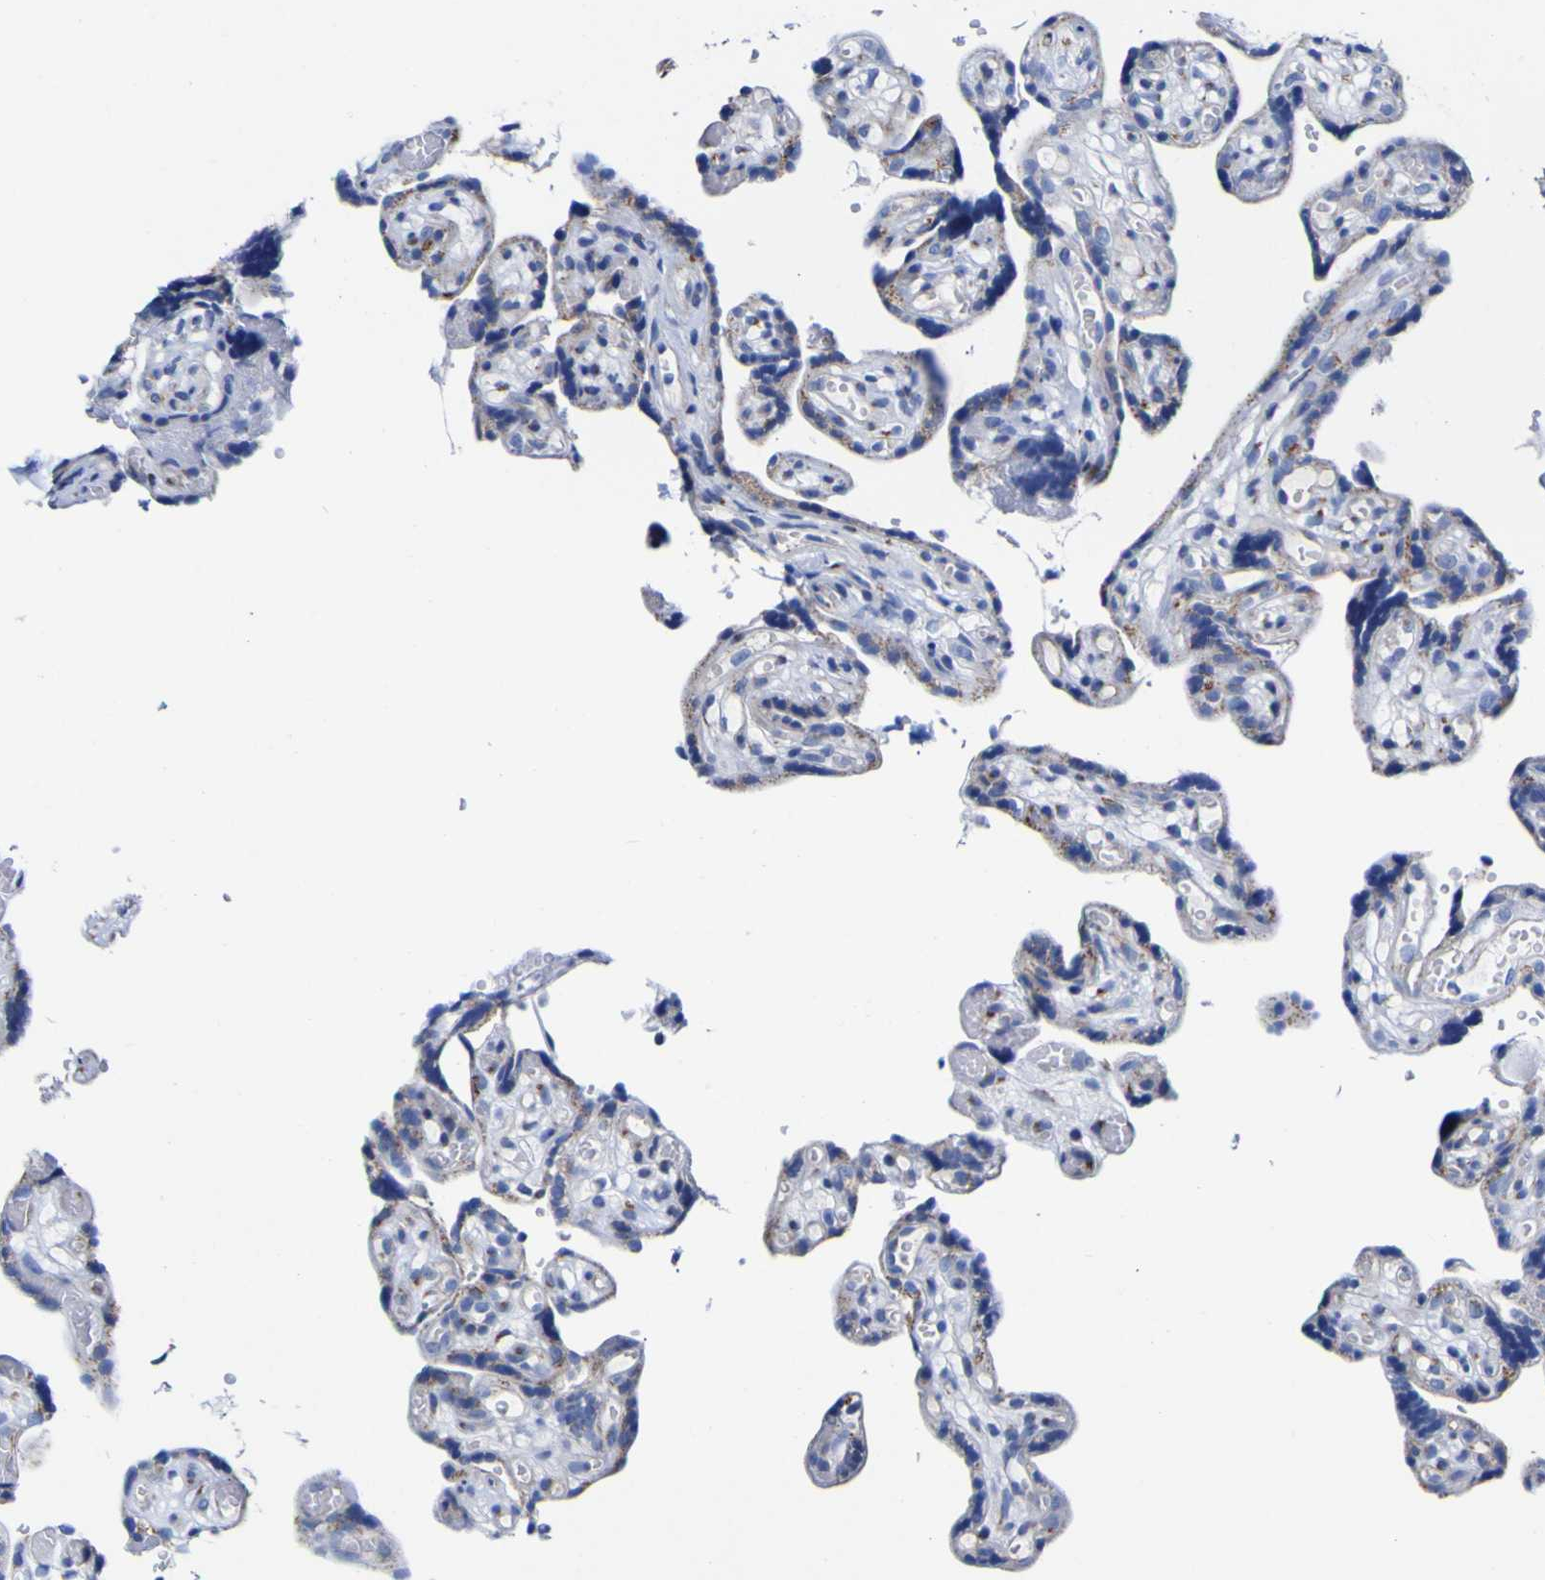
{"staining": {"intensity": "weak", "quantity": ">75%", "location": "cytoplasmic/membranous"}, "tissue": "placenta", "cell_type": "Decidual cells", "image_type": "normal", "snomed": [{"axis": "morphology", "description": "Normal tissue, NOS"}, {"axis": "topography", "description": "Placenta"}], "caption": "Immunohistochemistry micrograph of unremarkable human placenta stained for a protein (brown), which shows low levels of weak cytoplasmic/membranous expression in about >75% of decidual cells.", "gene": "GOLM1", "patient": {"sex": "female", "age": 30}}